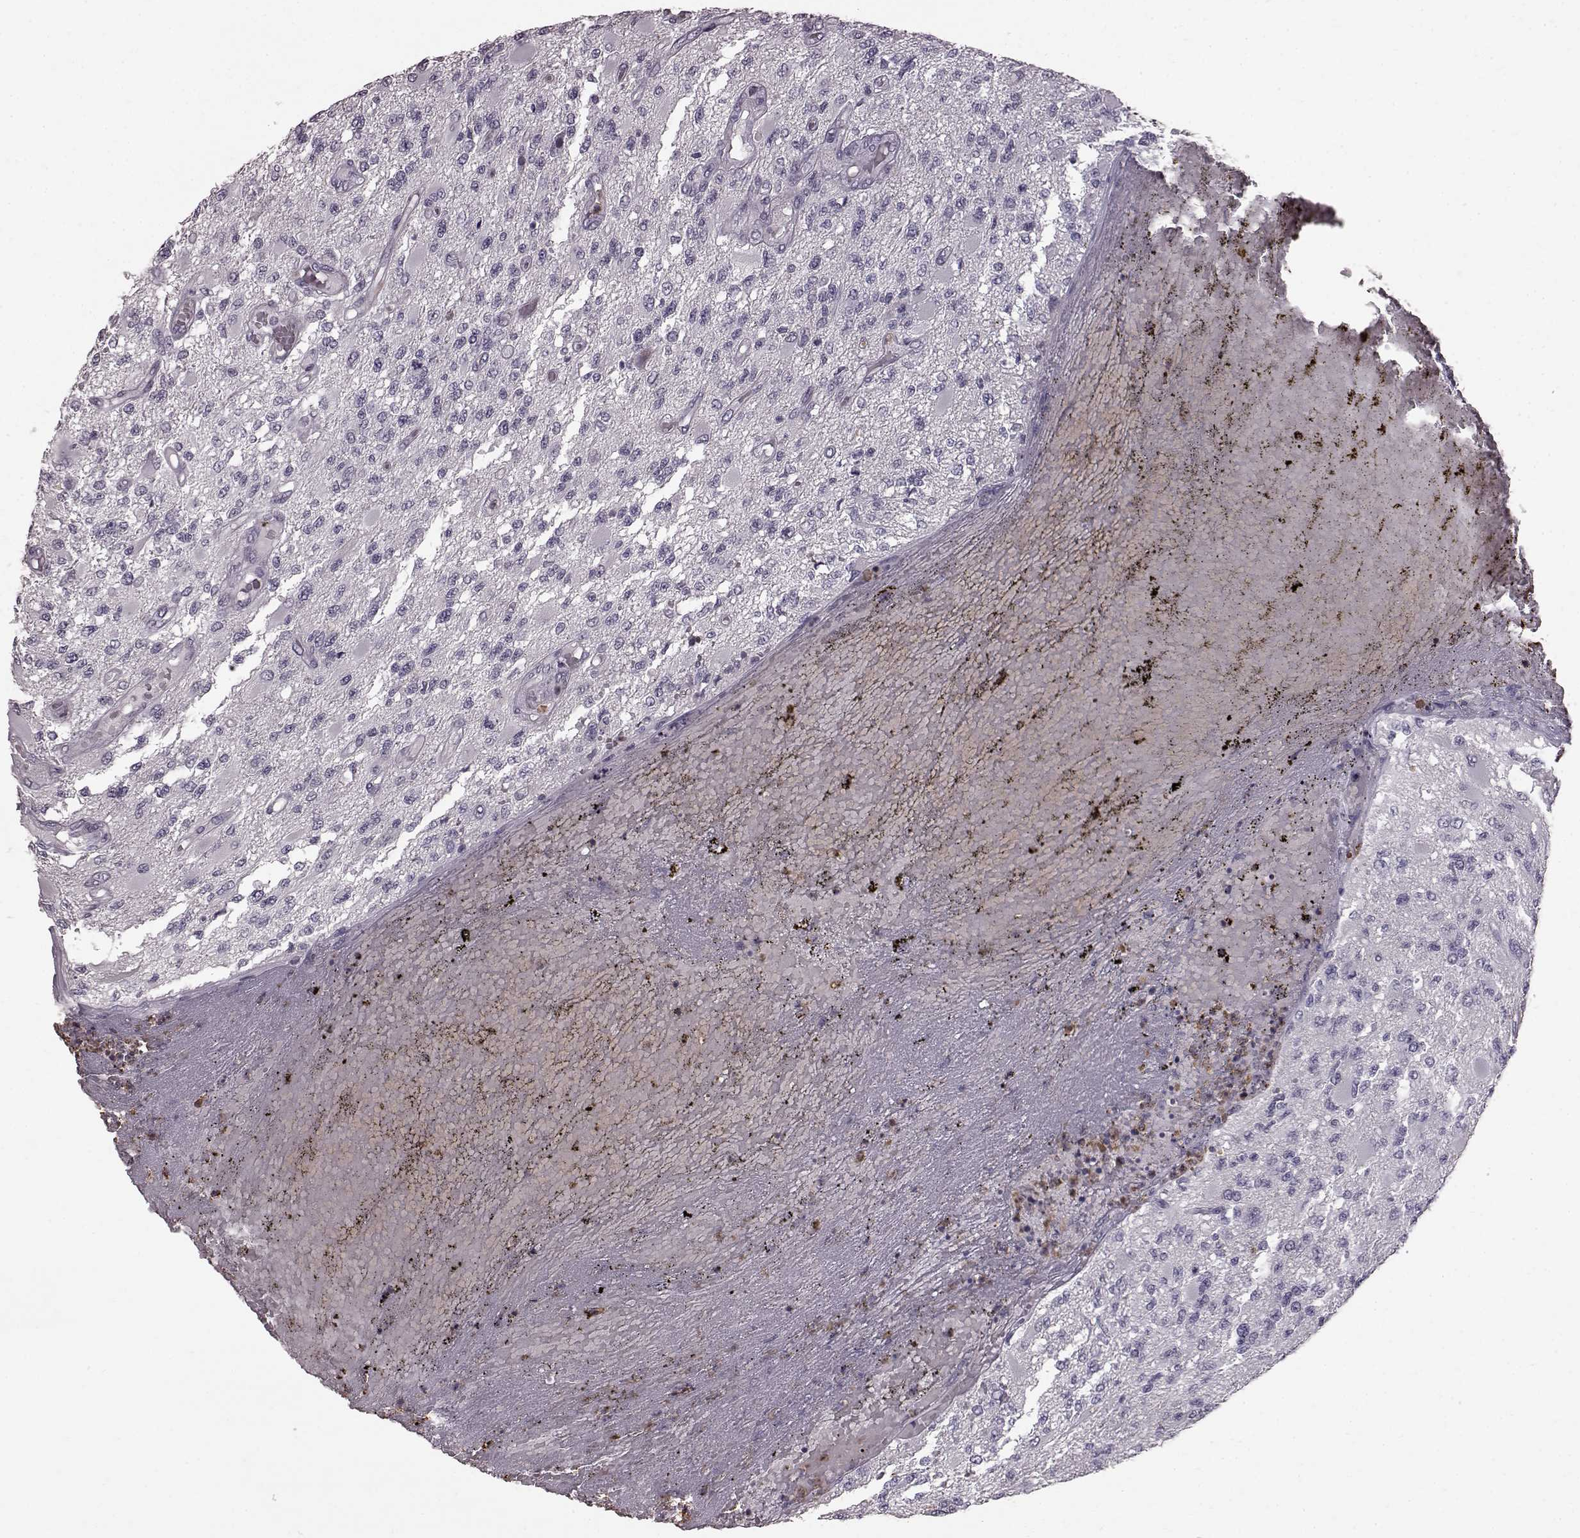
{"staining": {"intensity": "negative", "quantity": "none", "location": "none"}, "tissue": "glioma", "cell_type": "Tumor cells", "image_type": "cancer", "snomed": [{"axis": "morphology", "description": "Glioma, malignant, High grade"}, {"axis": "topography", "description": "Brain"}], "caption": "A high-resolution histopathology image shows immunohistochemistry (IHC) staining of malignant high-grade glioma, which shows no significant expression in tumor cells.", "gene": "FUT4", "patient": {"sex": "female", "age": 63}}